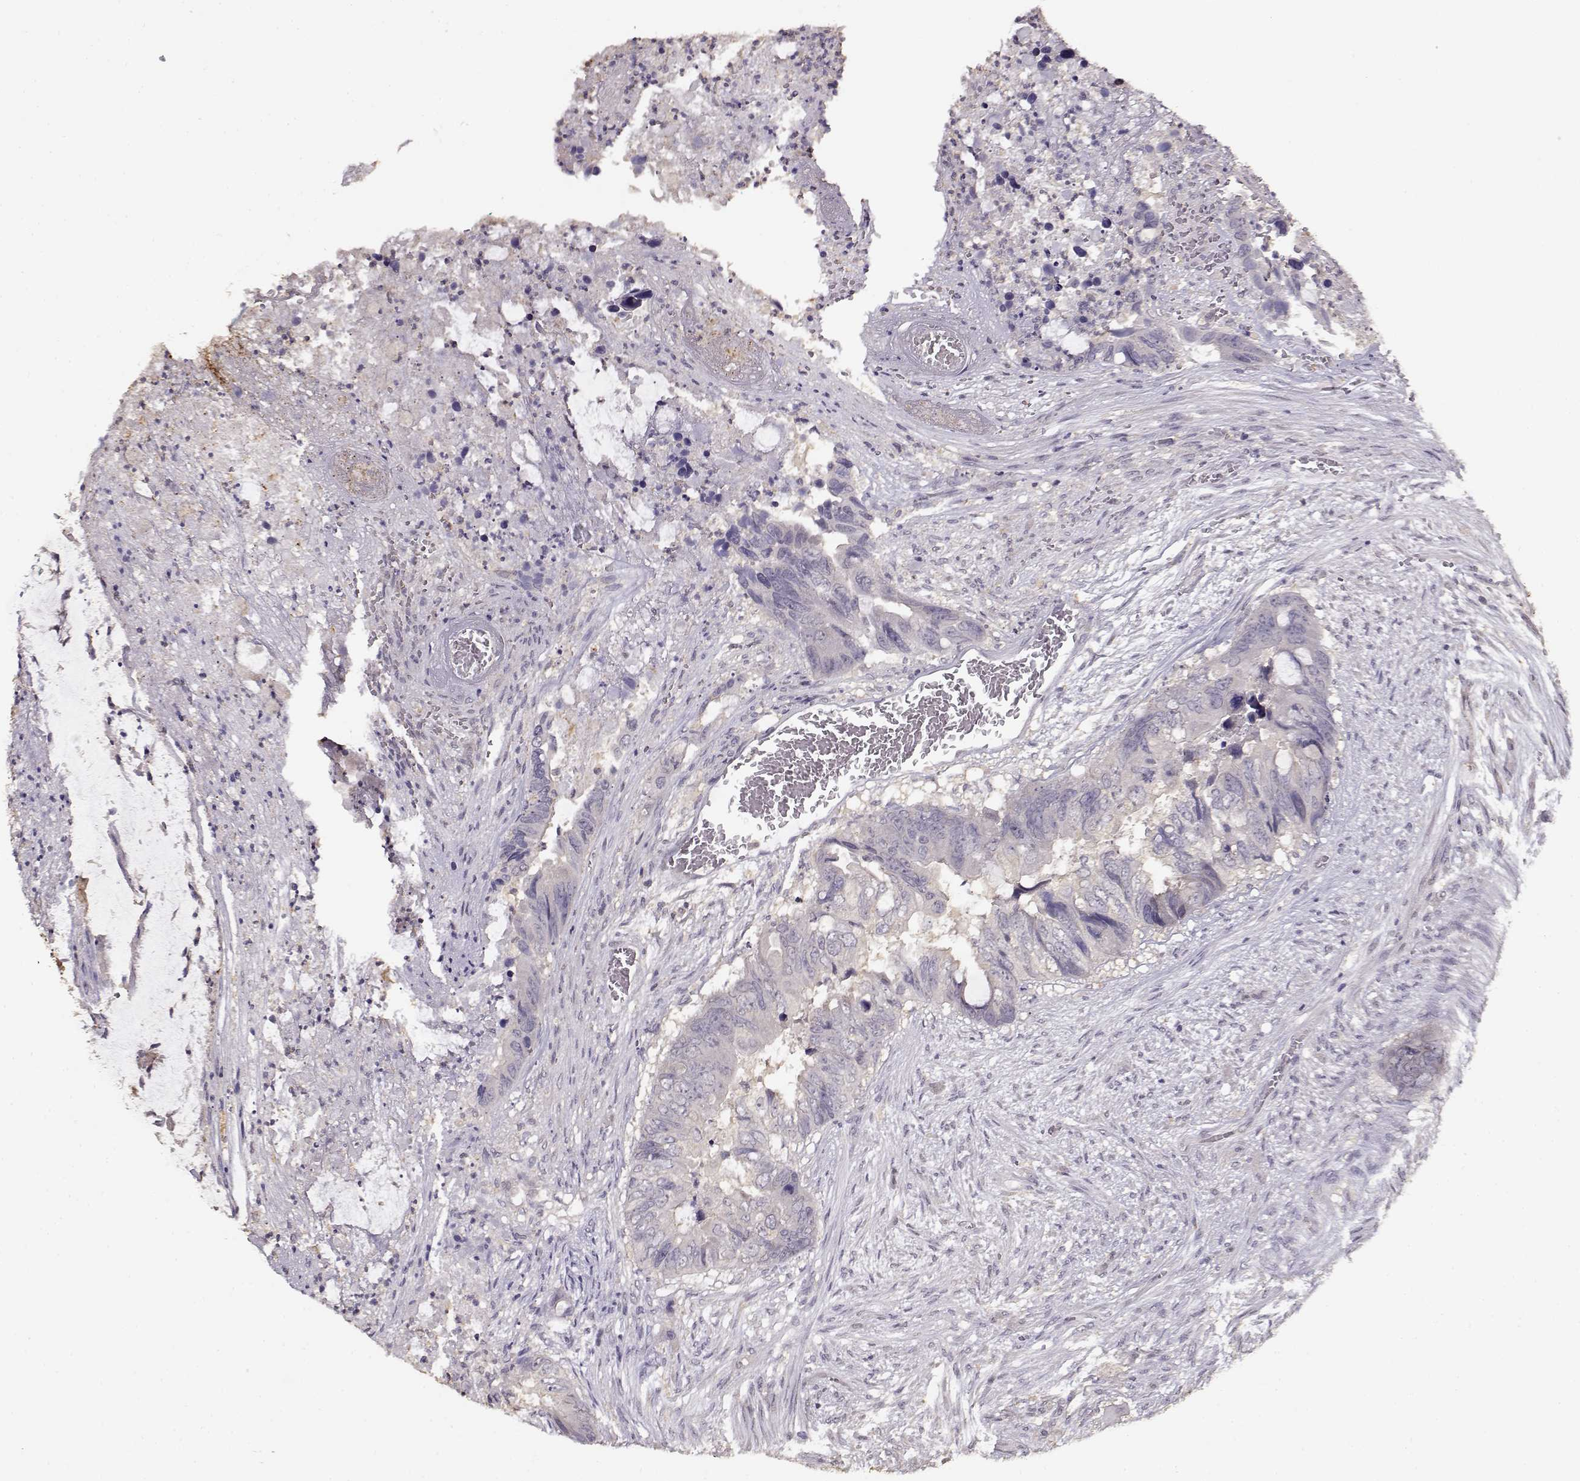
{"staining": {"intensity": "negative", "quantity": "none", "location": "none"}, "tissue": "colorectal cancer", "cell_type": "Tumor cells", "image_type": "cancer", "snomed": [{"axis": "morphology", "description": "Adenocarcinoma, NOS"}, {"axis": "topography", "description": "Rectum"}], "caption": "Micrograph shows no significant protein expression in tumor cells of colorectal adenocarcinoma.", "gene": "UROC1", "patient": {"sex": "male", "age": 63}}